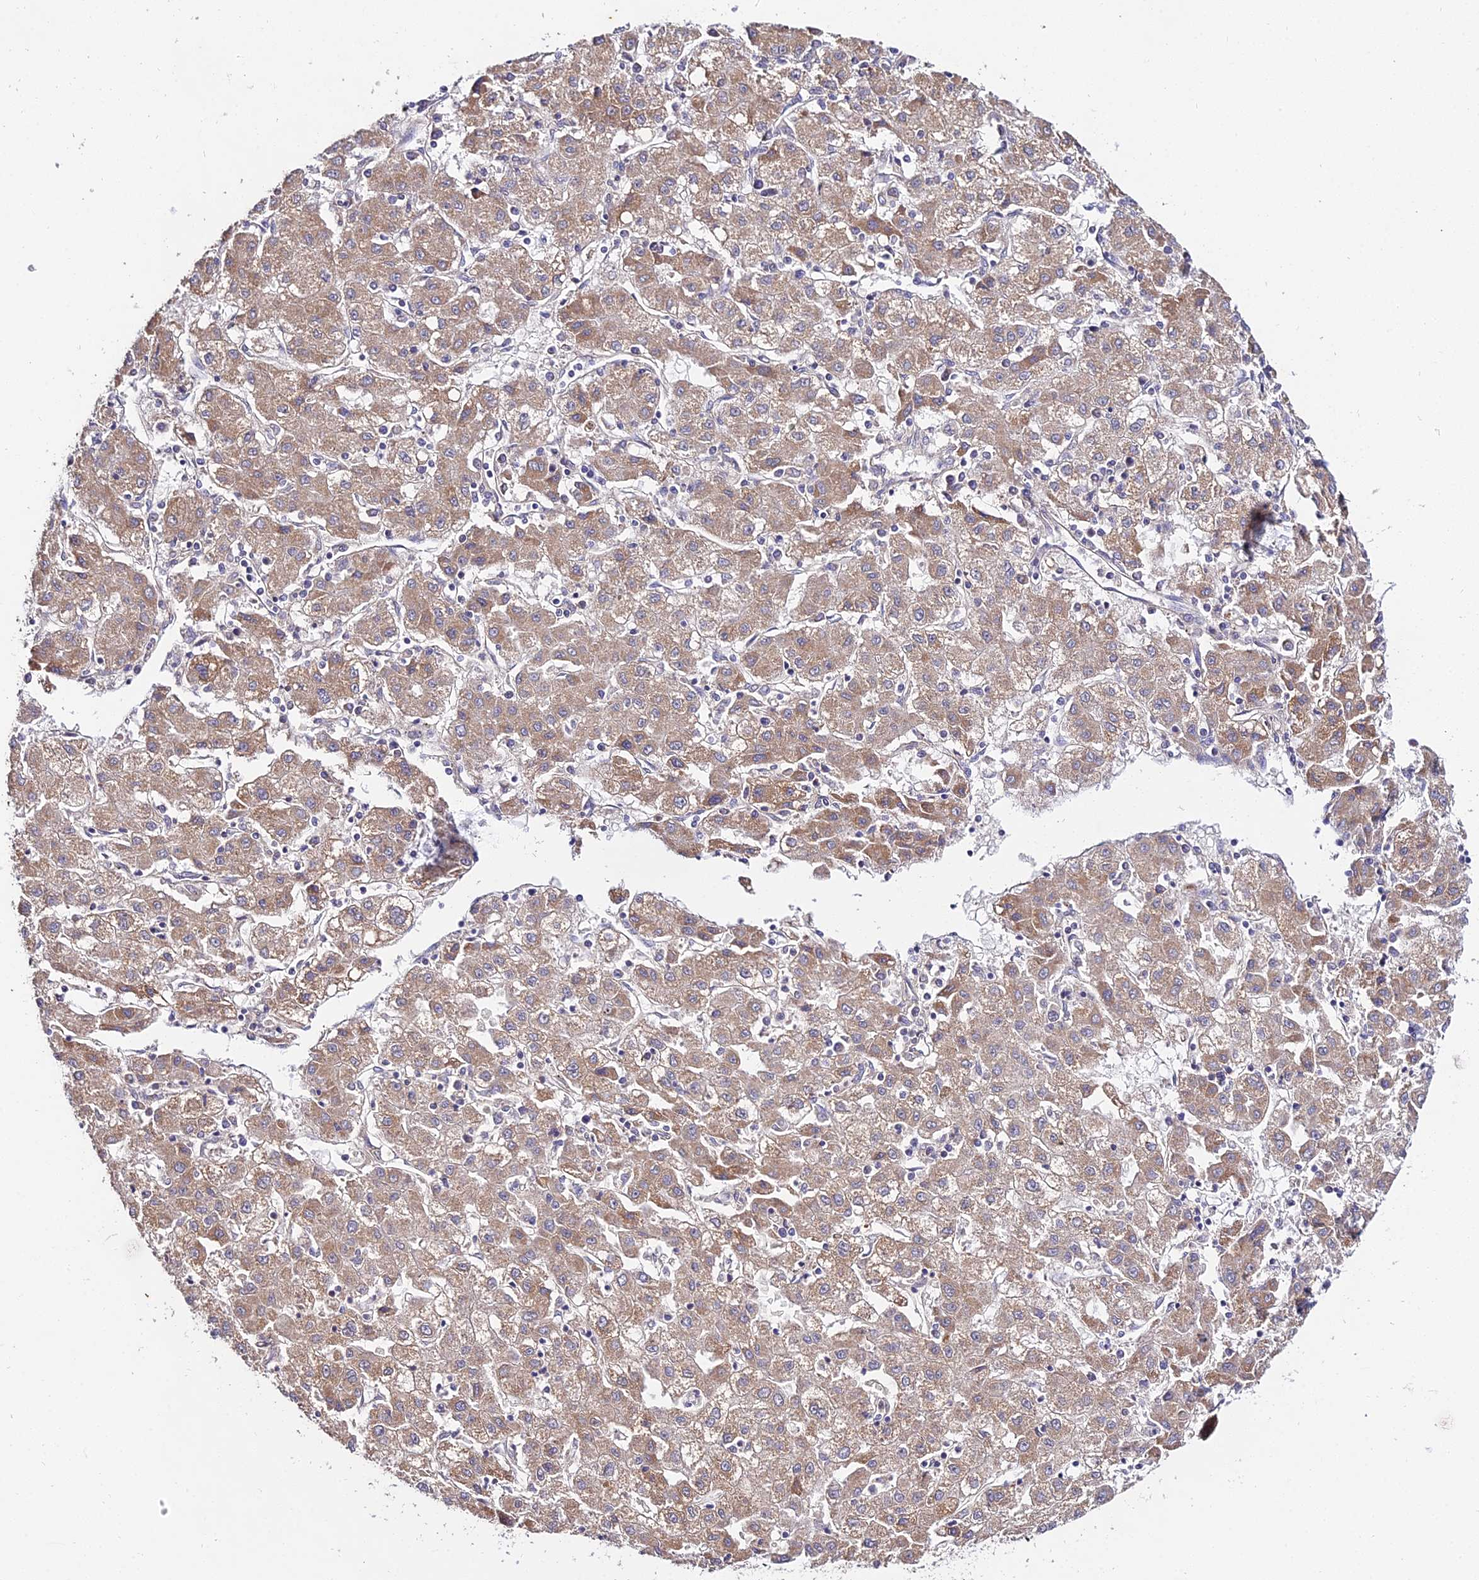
{"staining": {"intensity": "moderate", "quantity": "25%-75%", "location": "cytoplasmic/membranous"}, "tissue": "liver cancer", "cell_type": "Tumor cells", "image_type": "cancer", "snomed": [{"axis": "morphology", "description": "Carcinoma, Hepatocellular, NOS"}, {"axis": "topography", "description": "Liver"}], "caption": "A photomicrograph of human hepatocellular carcinoma (liver) stained for a protein shows moderate cytoplasmic/membranous brown staining in tumor cells.", "gene": "WDR5B", "patient": {"sex": "male", "age": 72}}